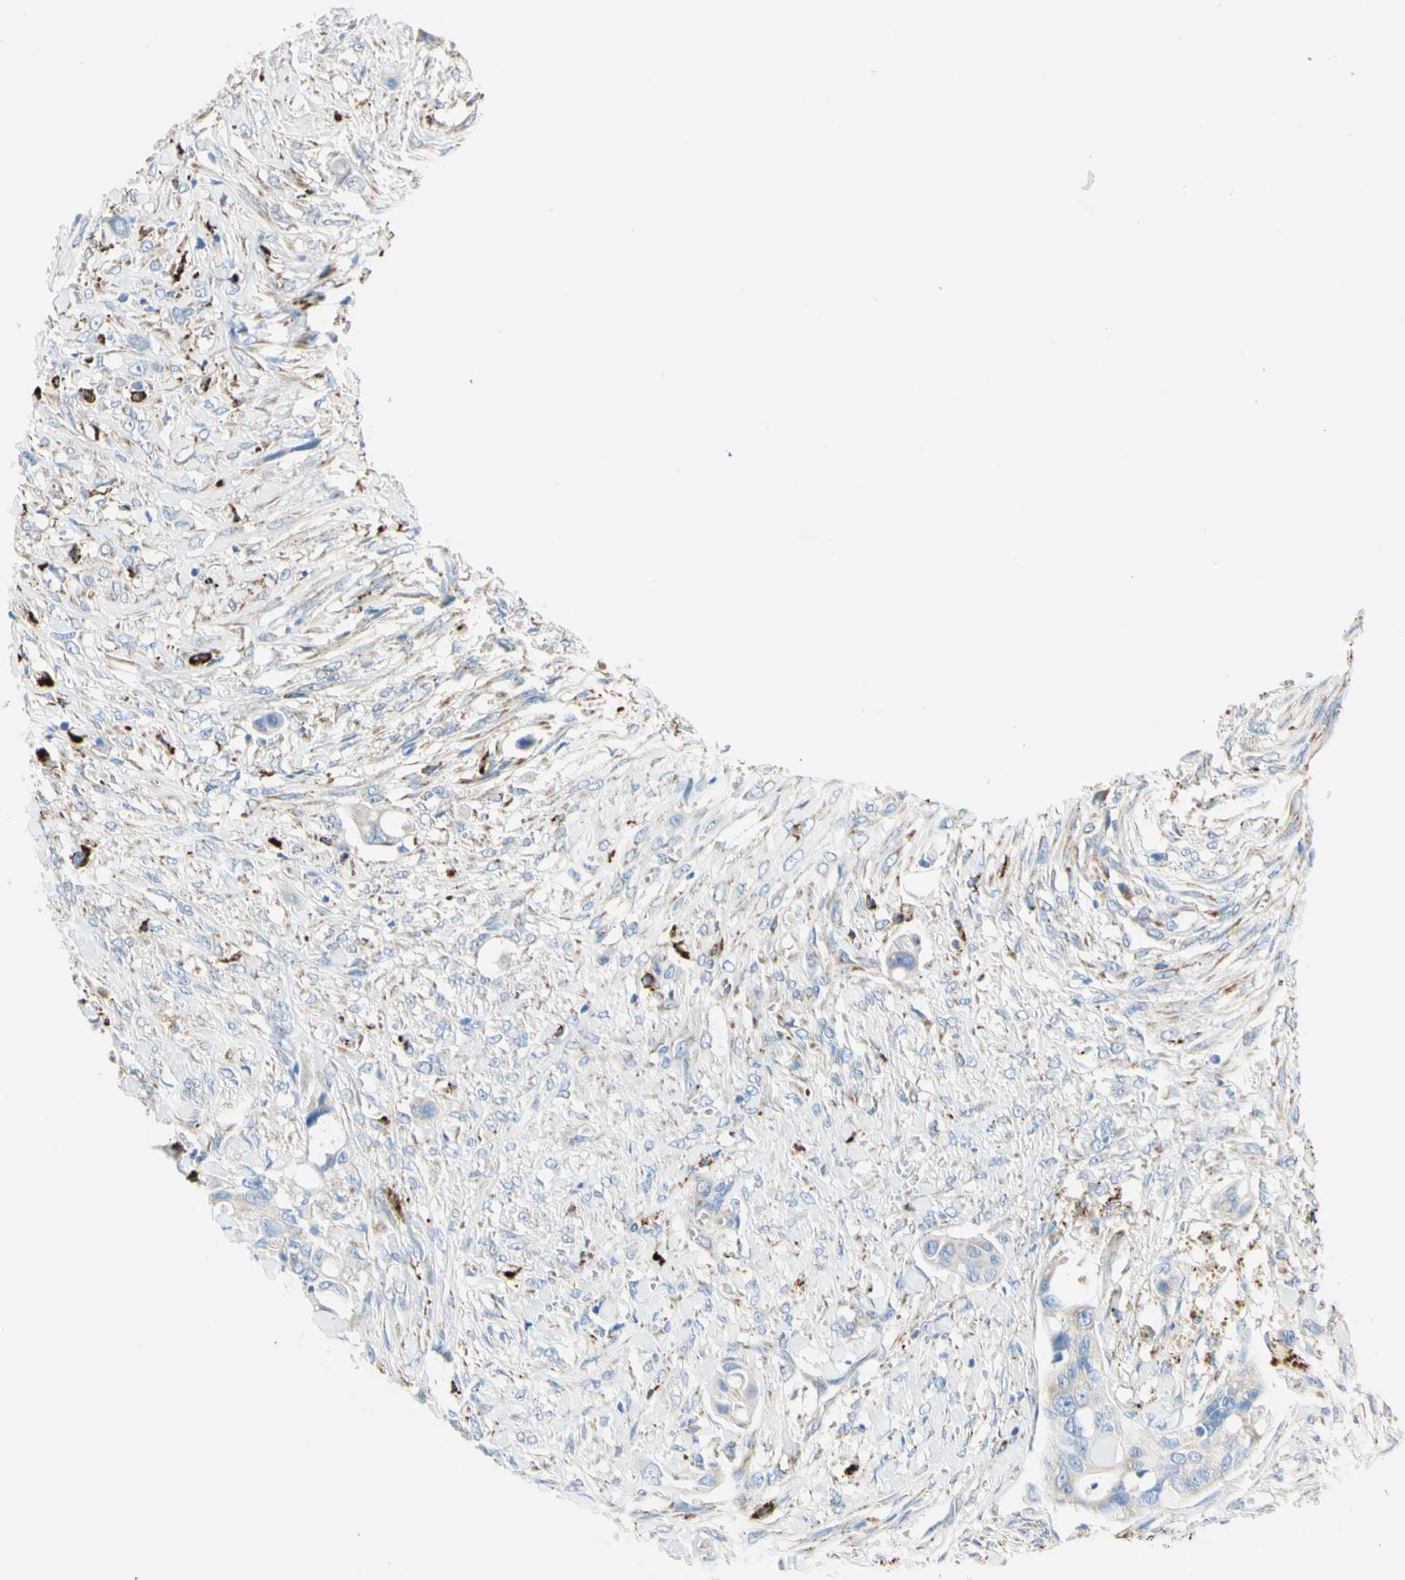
{"staining": {"intensity": "negative", "quantity": "none", "location": "none"}, "tissue": "colorectal cancer", "cell_type": "Tumor cells", "image_type": "cancer", "snomed": [{"axis": "morphology", "description": "Adenocarcinoma, NOS"}, {"axis": "topography", "description": "Colon"}], "caption": "Immunohistochemistry image of neoplastic tissue: colorectal cancer (adenocarcinoma) stained with DAB shows no significant protein staining in tumor cells. Nuclei are stained in blue.", "gene": "URB2", "patient": {"sex": "female", "age": 57}}